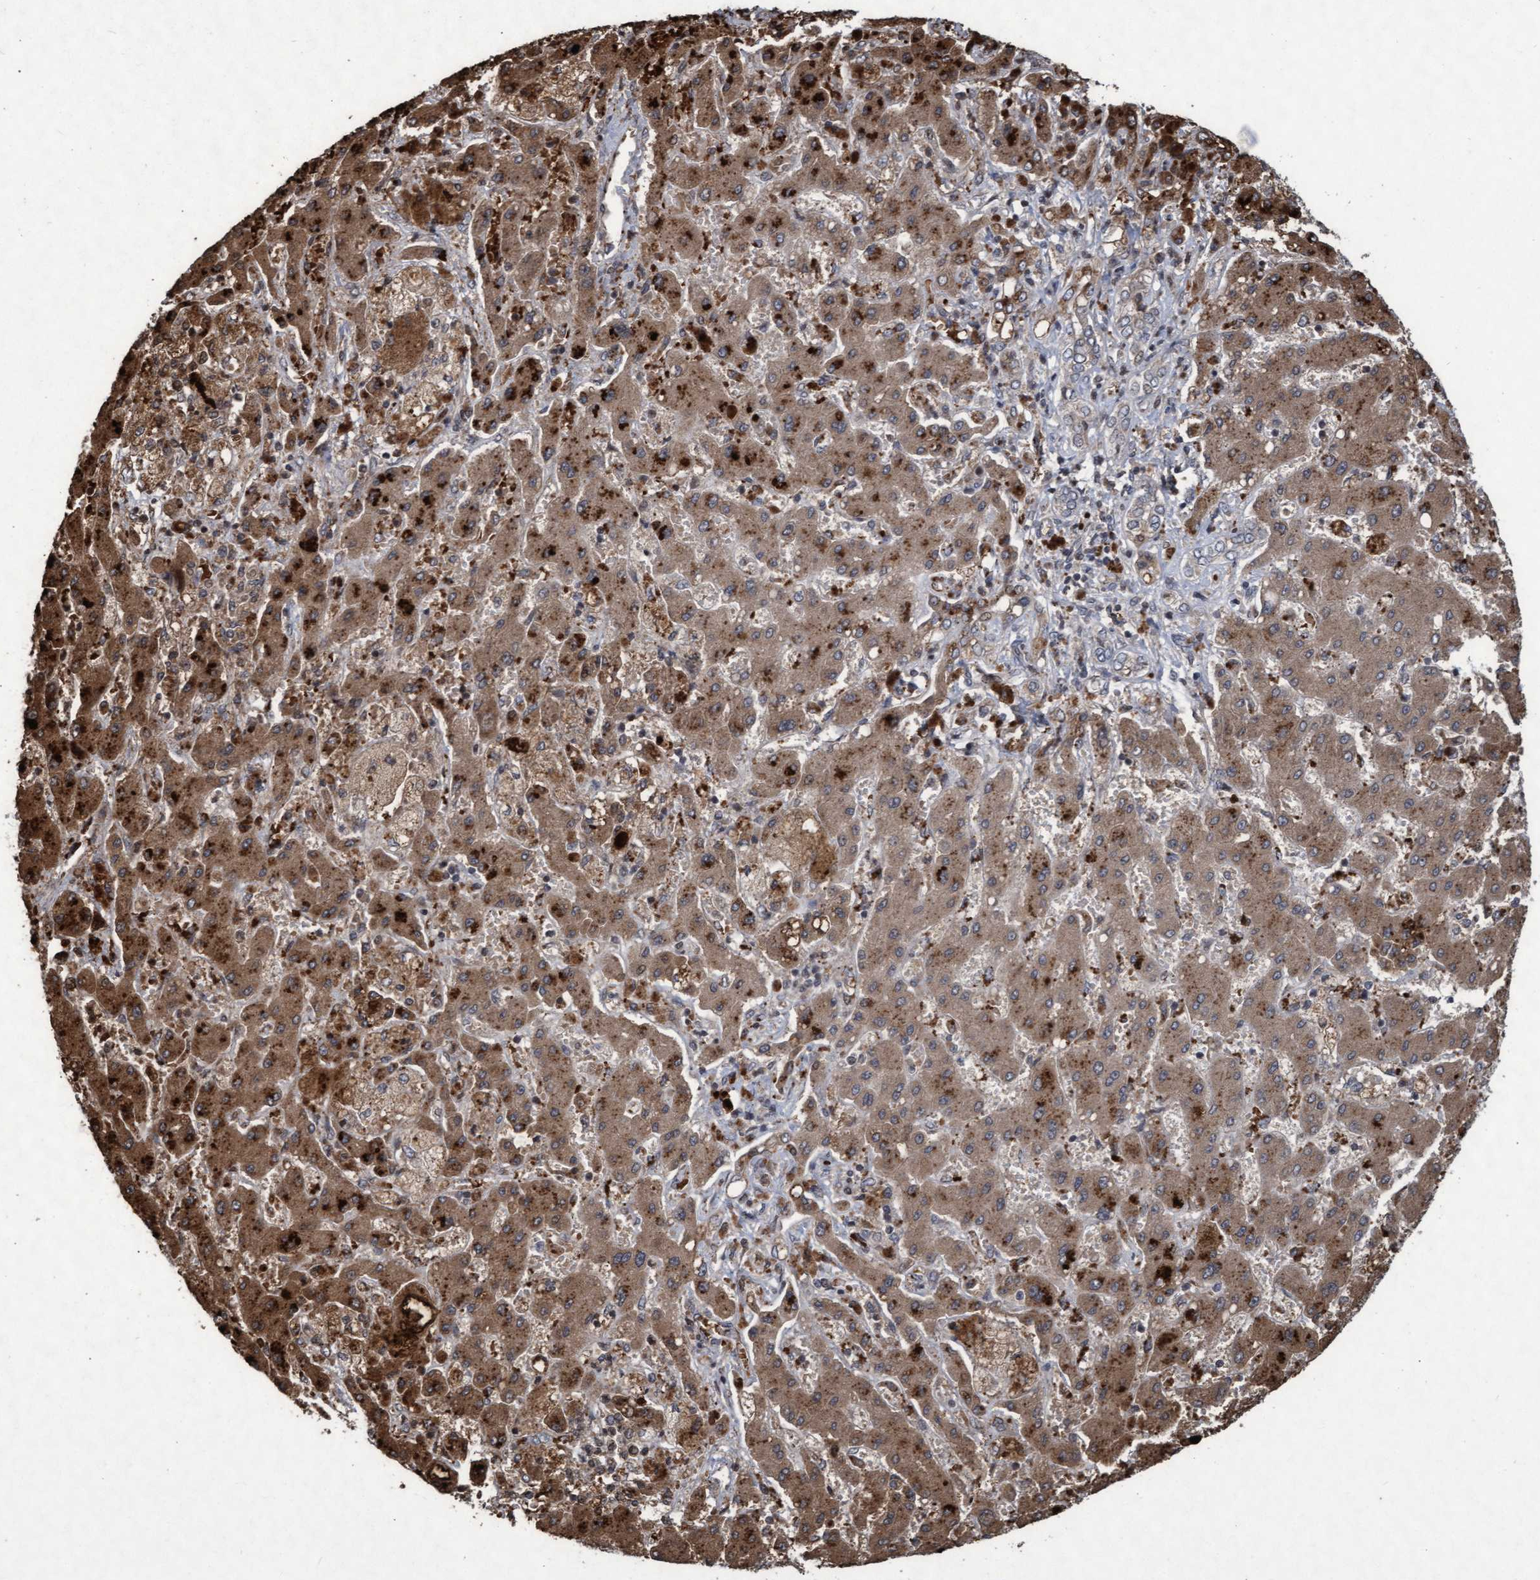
{"staining": {"intensity": "moderate", "quantity": ">75%", "location": "cytoplasmic/membranous"}, "tissue": "liver cancer", "cell_type": "Tumor cells", "image_type": "cancer", "snomed": [{"axis": "morphology", "description": "Cholangiocarcinoma"}, {"axis": "topography", "description": "Liver"}], "caption": "A medium amount of moderate cytoplasmic/membranous expression is appreciated in approximately >75% of tumor cells in liver cancer tissue. The staining was performed using DAB to visualize the protein expression in brown, while the nuclei were stained in blue with hematoxylin (Magnification: 20x).", "gene": "KCNC2", "patient": {"sex": "male", "age": 50}}